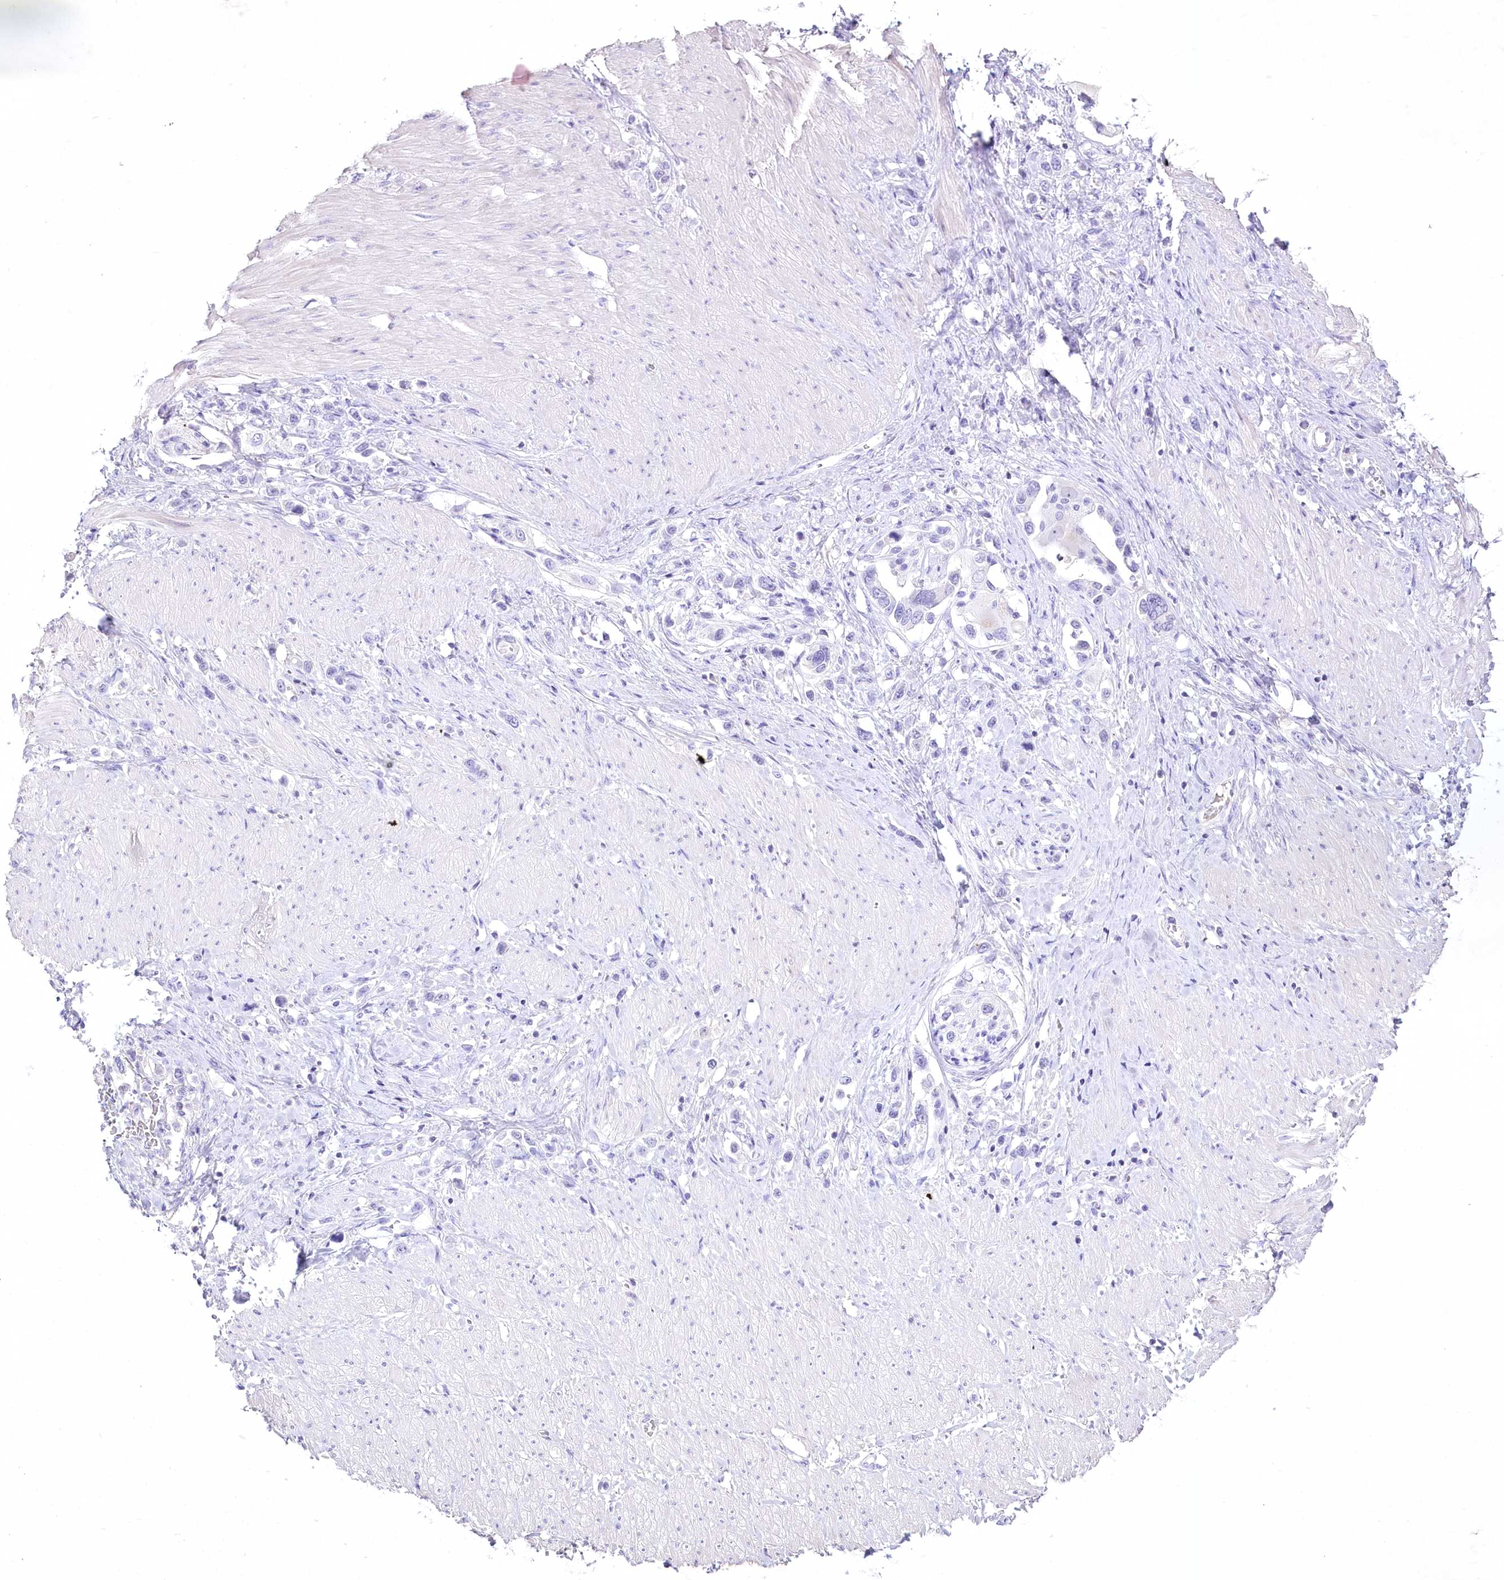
{"staining": {"intensity": "negative", "quantity": "none", "location": "none"}, "tissue": "stomach cancer", "cell_type": "Tumor cells", "image_type": "cancer", "snomed": [{"axis": "morphology", "description": "Normal tissue, NOS"}, {"axis": "morphology", "description": "Adenocarcinoma, NOS"}, {"axis": "topography", "description": "Stomach, upper"}, {"axis": "topography", "description": "Stomach"}], "caption": "Tumor cells show no significant protein positivity in stomach adenocarcinoma.", "gene": "MYOZ1", "patient": {"sex": "female", "age": 65}}